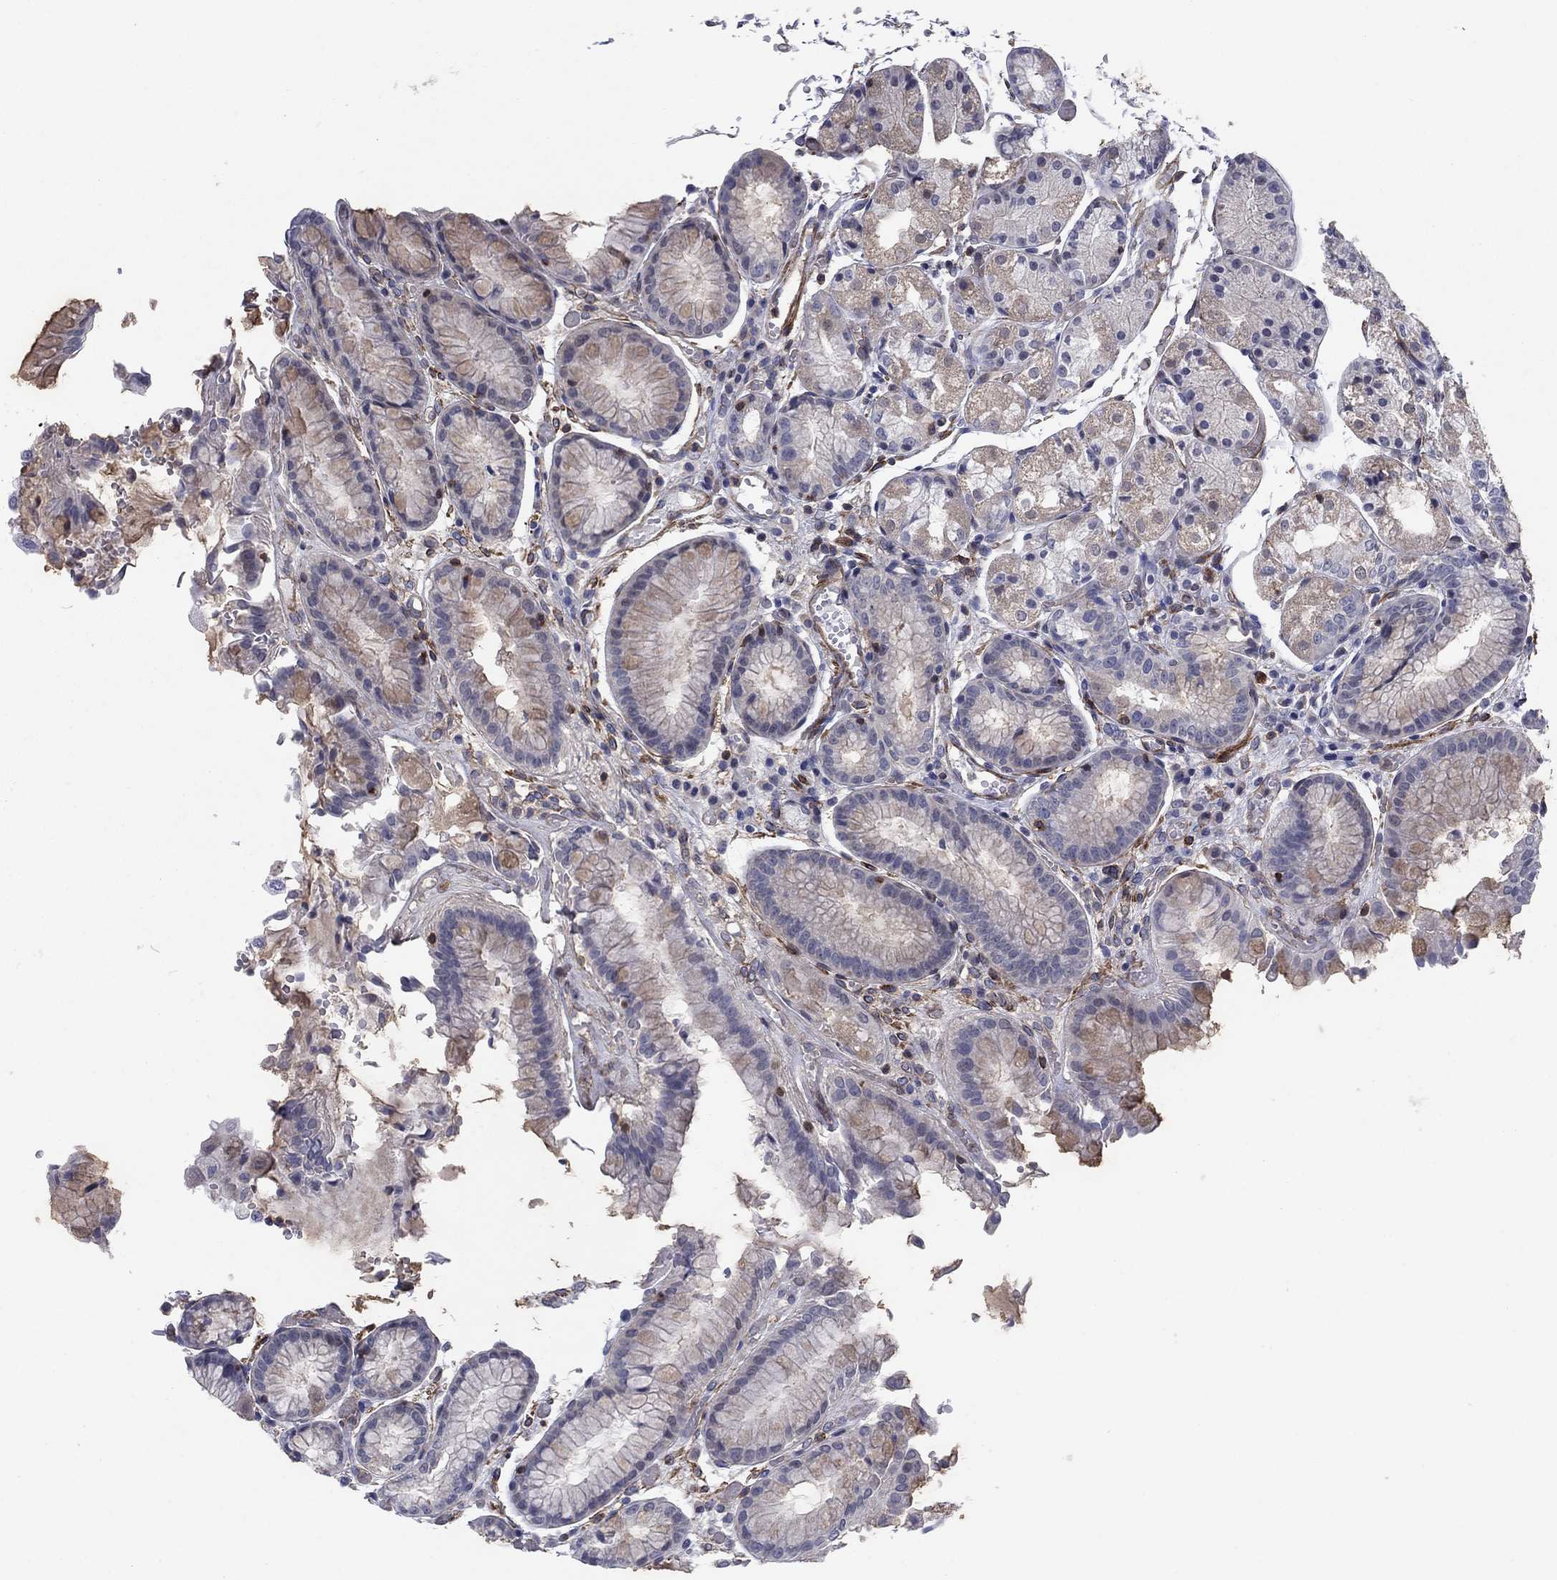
{"staining": {"intensity": "weak", "quantity": "25%-75%", "location": "cytoplasmic/membranous"}, "tissue": "stomach", "cell_type": "Glandular cells", "image_type": "normal", "snomed": [{"axis": "morphology", "description": "Normal tissue, NOS"}, {"axis": "topography", "description": "Stomach, upper"}], "caption": "Immunohistochemistry staining of unremarkable stomach, which displays low levels of weak cytoplasmic/membranous expression in about 25%-75% of glandular cells indicating weak cytoplasmic/membranous protein positivity. The staining was performed using DAB (brown) for protein detection and nuclei were counterstained in hematoxylin (blue).", "gene": "PSD4", "patient": {"sex": "male", "age": 72}}